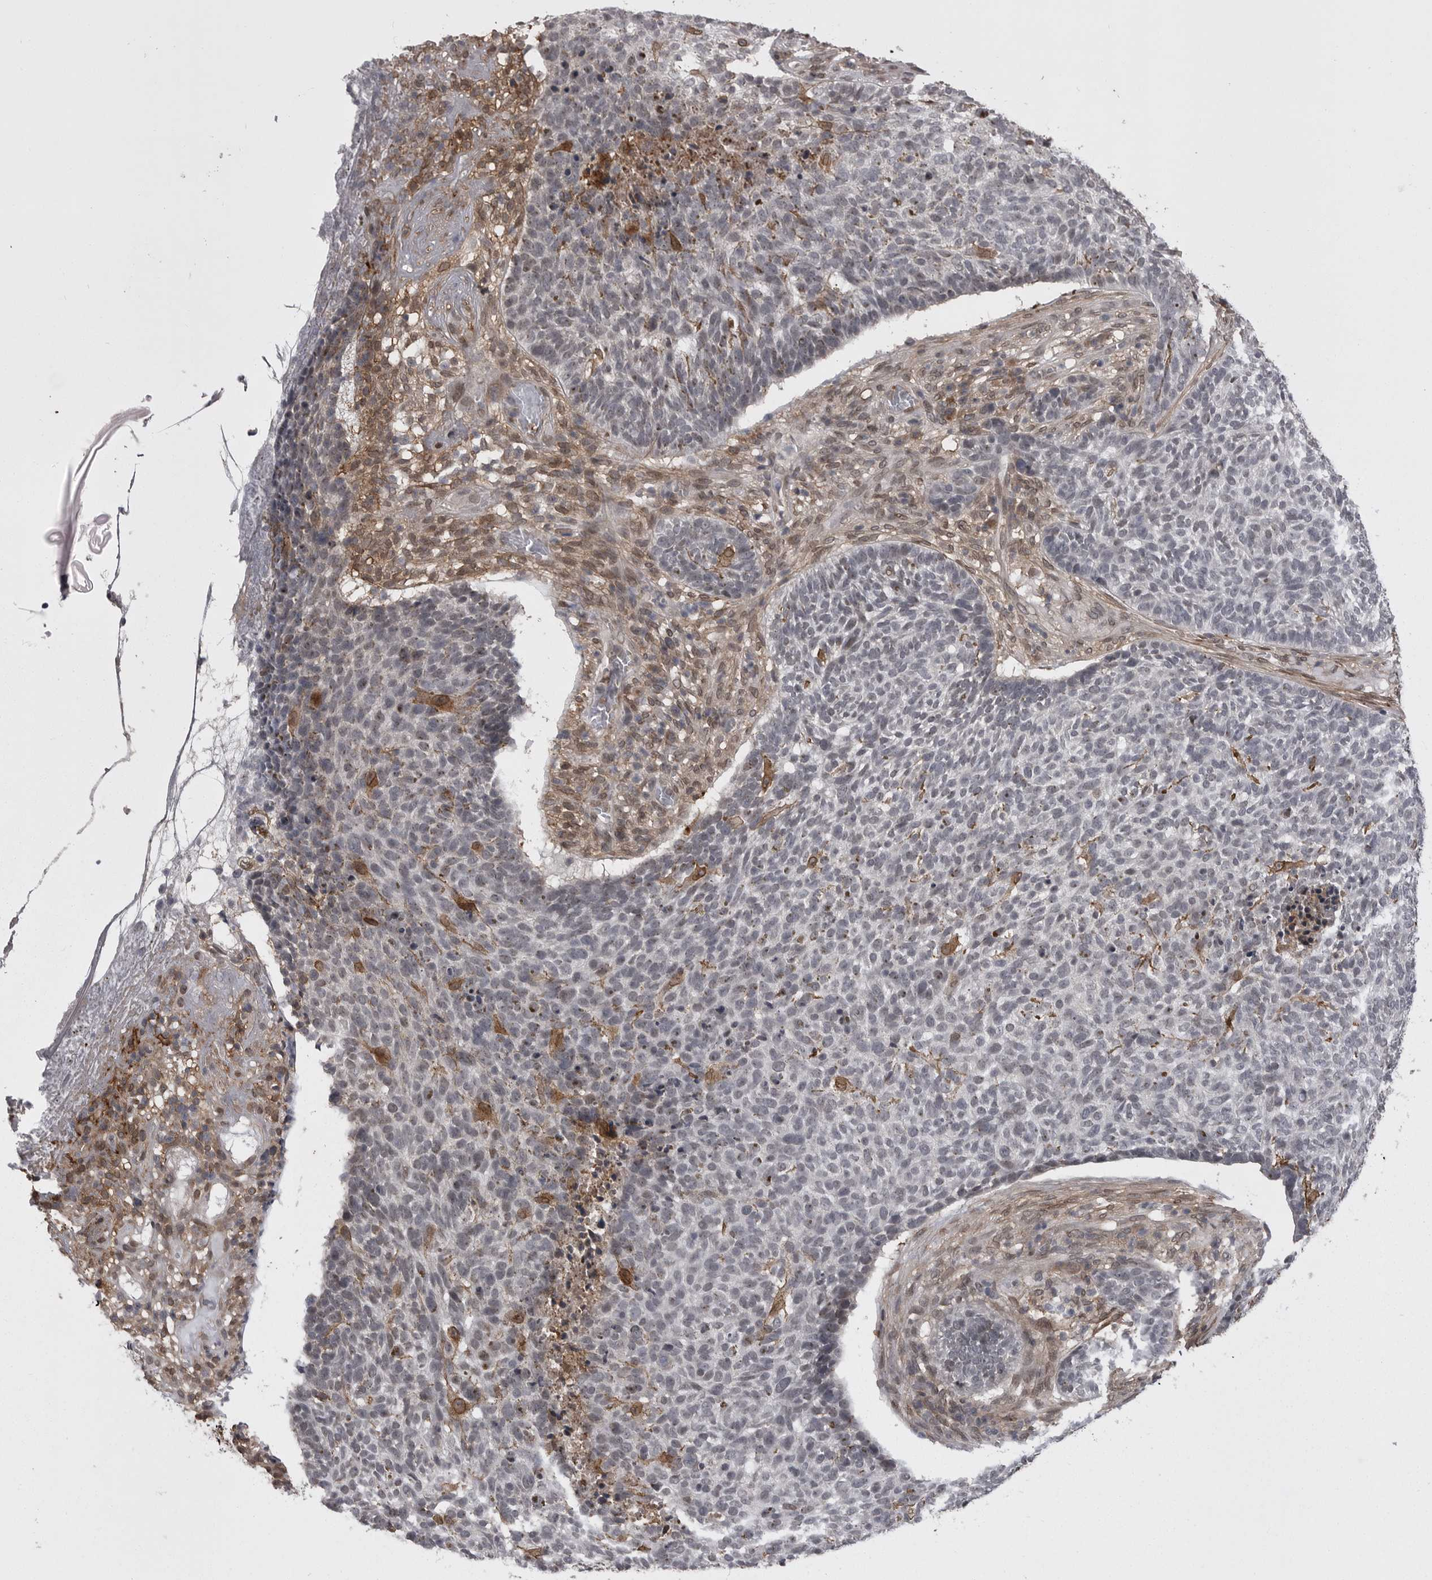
{"staining": {"intensity": "negative", "quantity": "none", "location": "none"}, "tissue": "skin cancer", "cell_type": "Tumor cells", "image_type": "cancer", "snomed": [{"axis": "morphology", "description": "Basal cell carcinoma"}, {"axis": "topography", "description": "Skin"}], "caption": "IHC micrograph of human basal cell carcinoma (skin) stained for a protein (brown), which demonstrates no positivity in tumor cells.", "gene": "ABL1", "patient": {"sex": "male", "age": 85}}